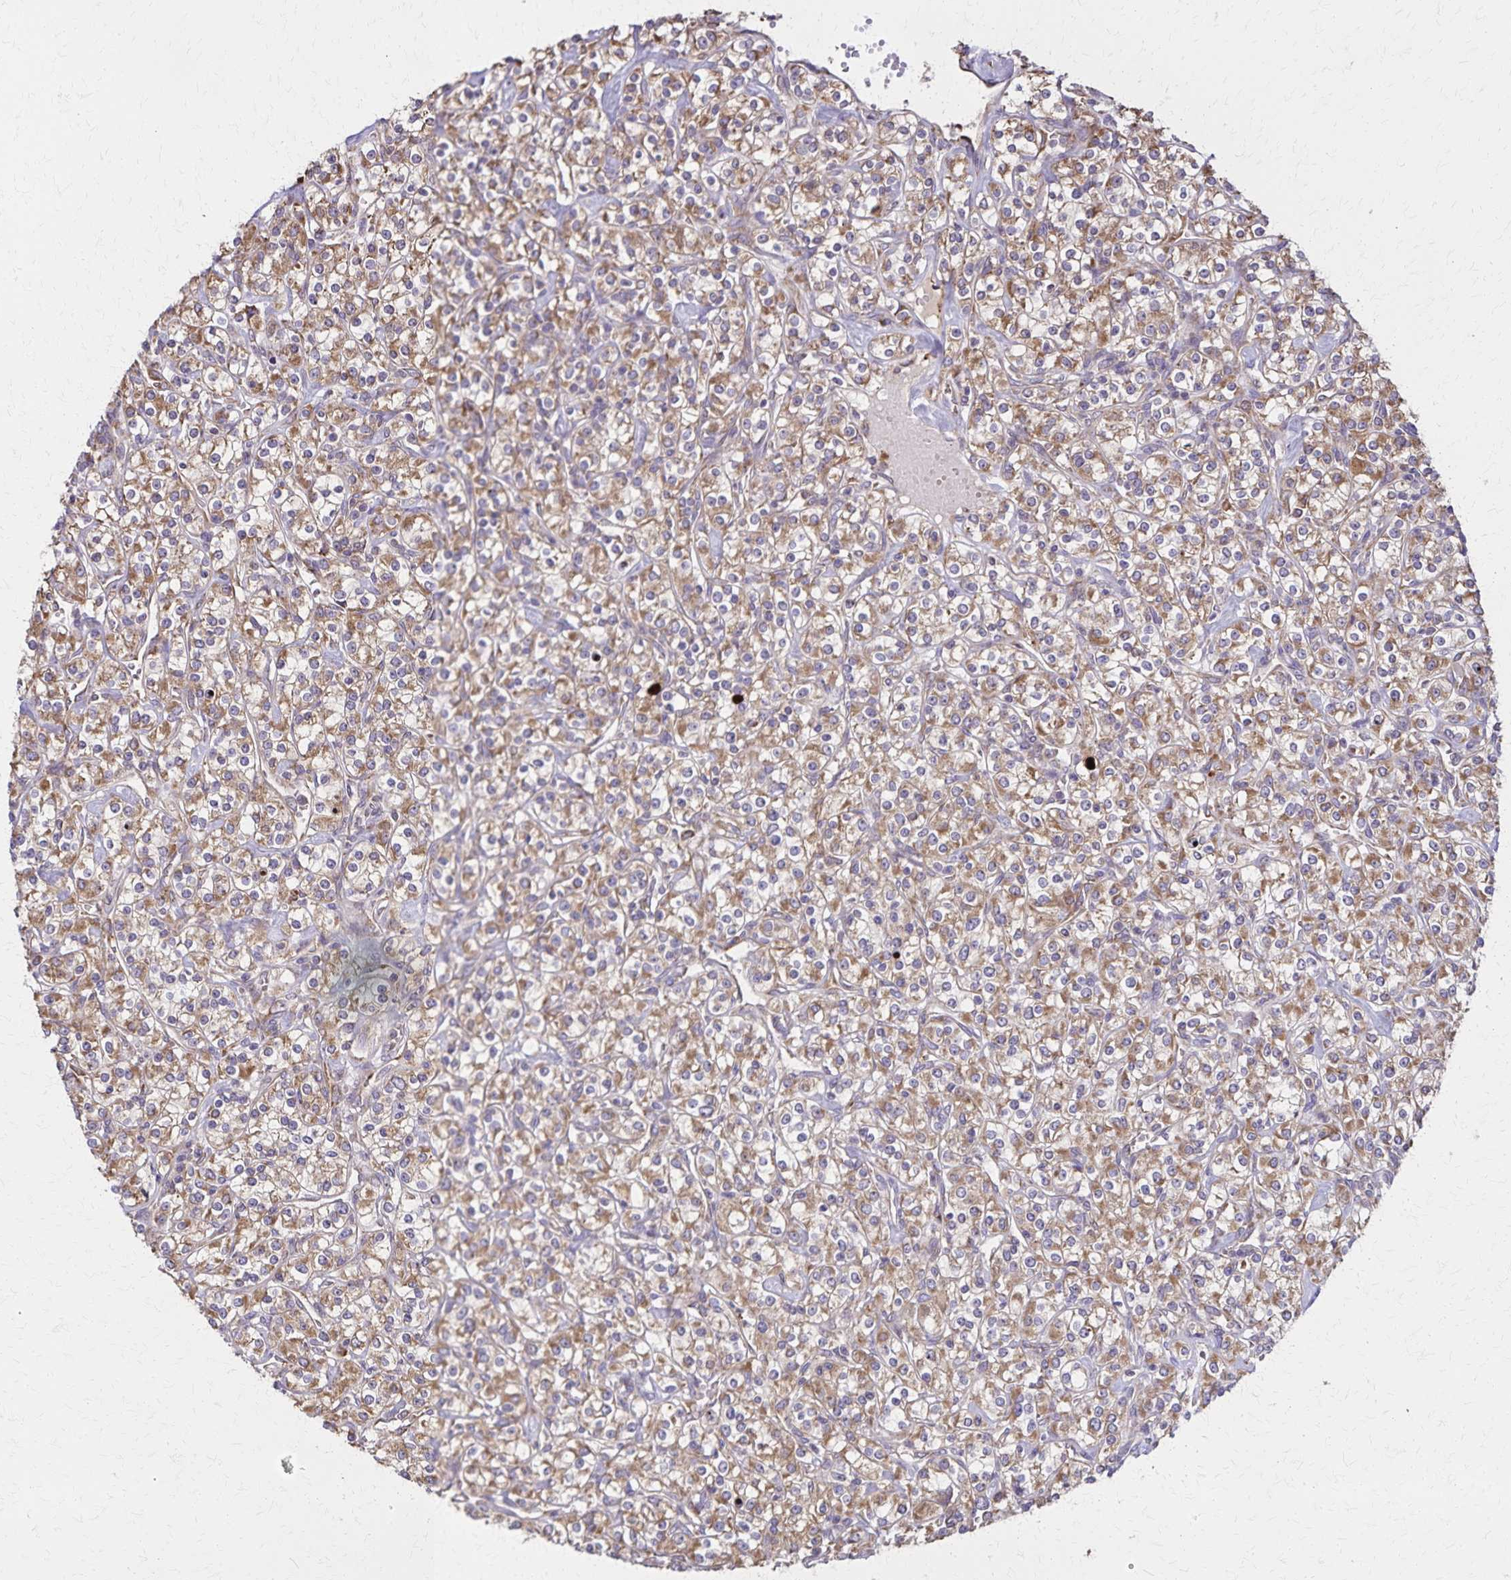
{"staining": {"intensity": "moderate", "quantity": ">75%", "location": "cytoplasmic/membranous"}, "tissue": "renal cancer", "cell_type": "Tumor cells", "image_type": "cancer", "snomed": [{"axis": "morphology", "description": "Adenocarcinoma, NOS"}, {"axis": "topography", "description": "Kidney"}], "caption": "High-magnification brightfield microscopy of renal adenocarcinoma stained with DAB (3,3'-diaminobenzidine) (brown) and counterstained with hematoxylin (blue). tumor cells exhibit moderate cytoplasmic/membranous positivity is present in approximately>75% of cells.", "gene": "RNF10", "patient": {"sex": "male", "age": 77}}